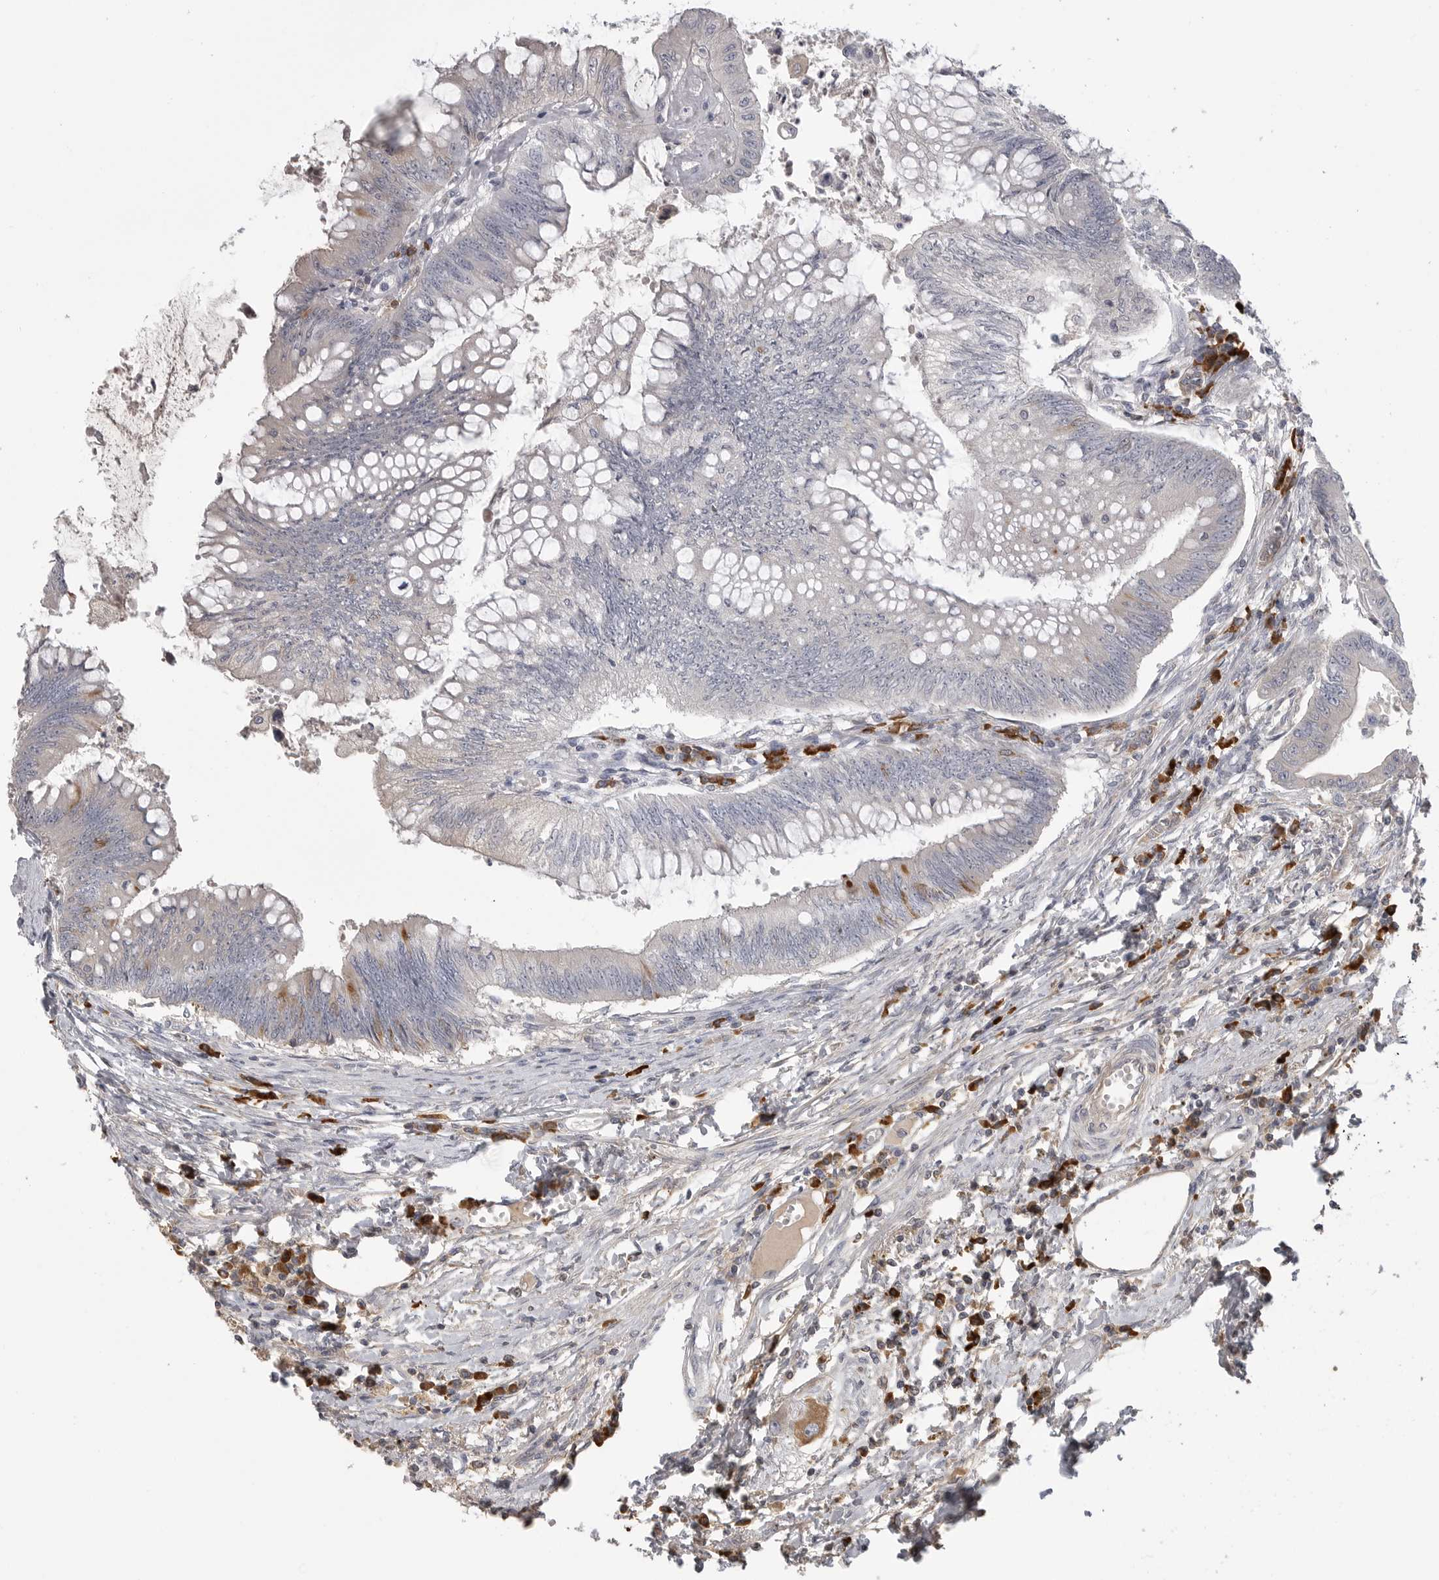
{"staining": {"intensity": "negative", "quantity": "none", "location": "none"}, "tissue": "colorectal cancer", "cell_type": "Tumor cells", "image_type": "cancer", "snomed": [{"axis": "morphology", "description": "Adenoma, NOS"}, {"axis": "morphology", "description": "Adenocarcinoma, NOS"}, {"axis": "topography", "description": "Colon"}], "caption": "High magnification brightfield microscopy of colorectal cancer (adenocarcinoma) stained with DAB (brown) and counterstained with hematoxylin (blue): tumor cells show no significant staining. (DAB IHC, high magnification).", "gene": "FKBP2", "patient": {"sex": "male", "age": 79}}